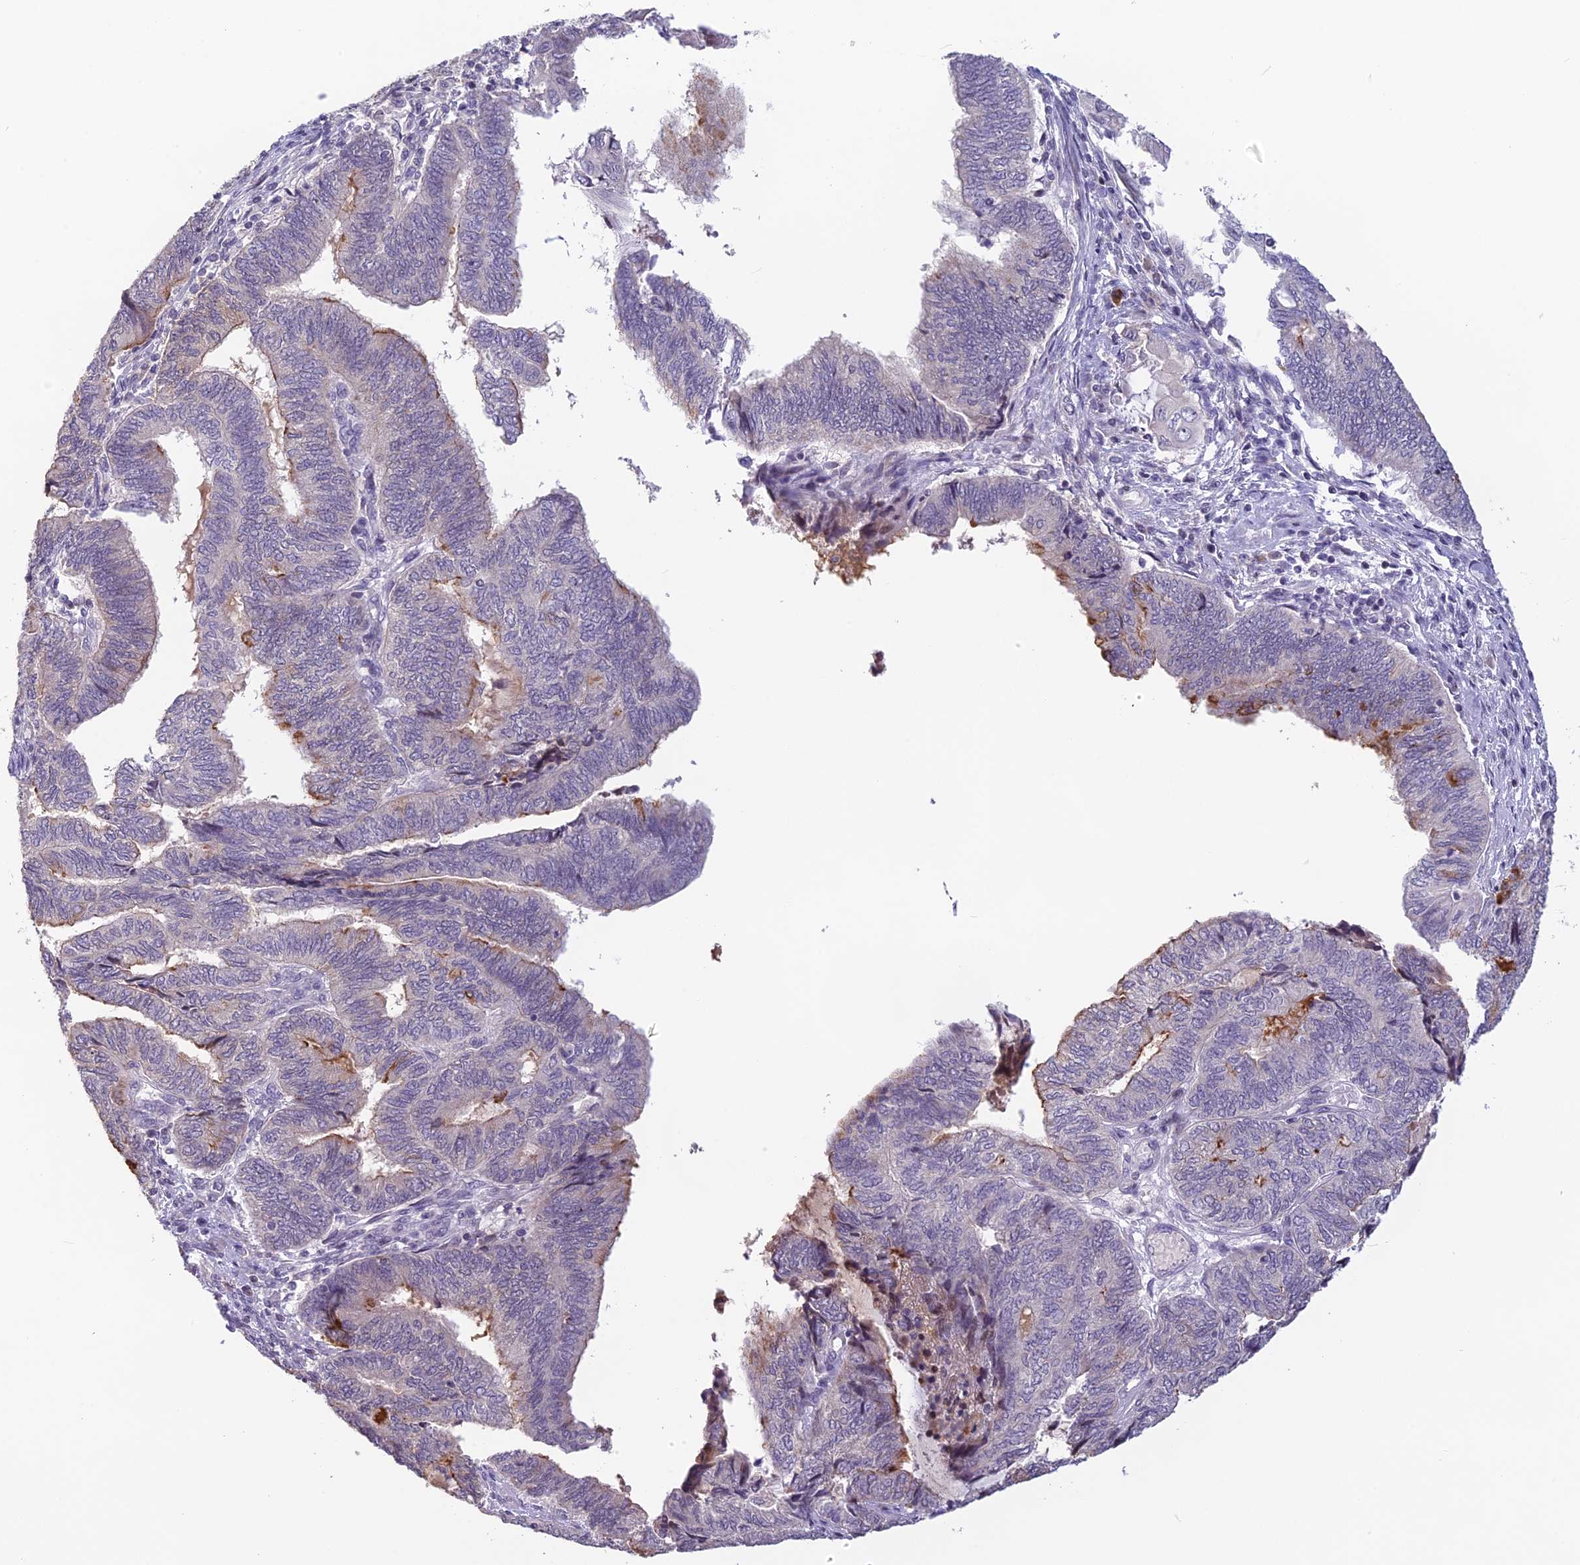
{"staining": {"intensity": "moderate", "quantity": "<25%", "location": "cytoplasmic/membranous"}, "tissue": "endometrial cancer", "cell_type": "Tumor cells", "image_type": "cancer", "snomed": [{"axis": "morphology", "description": "Adenocarcinoma, NOS"}, {"axis": "topography", "description": "Uterus"}, {"axis": "topography", "description": "Endometrium"}], "caption": "Human endometrial adenocarcinoma stained with a protein marker displays moderate staining in tumor cells.", "gene": "TMEM134", "patient": {"sex": "female", "age": 70}}